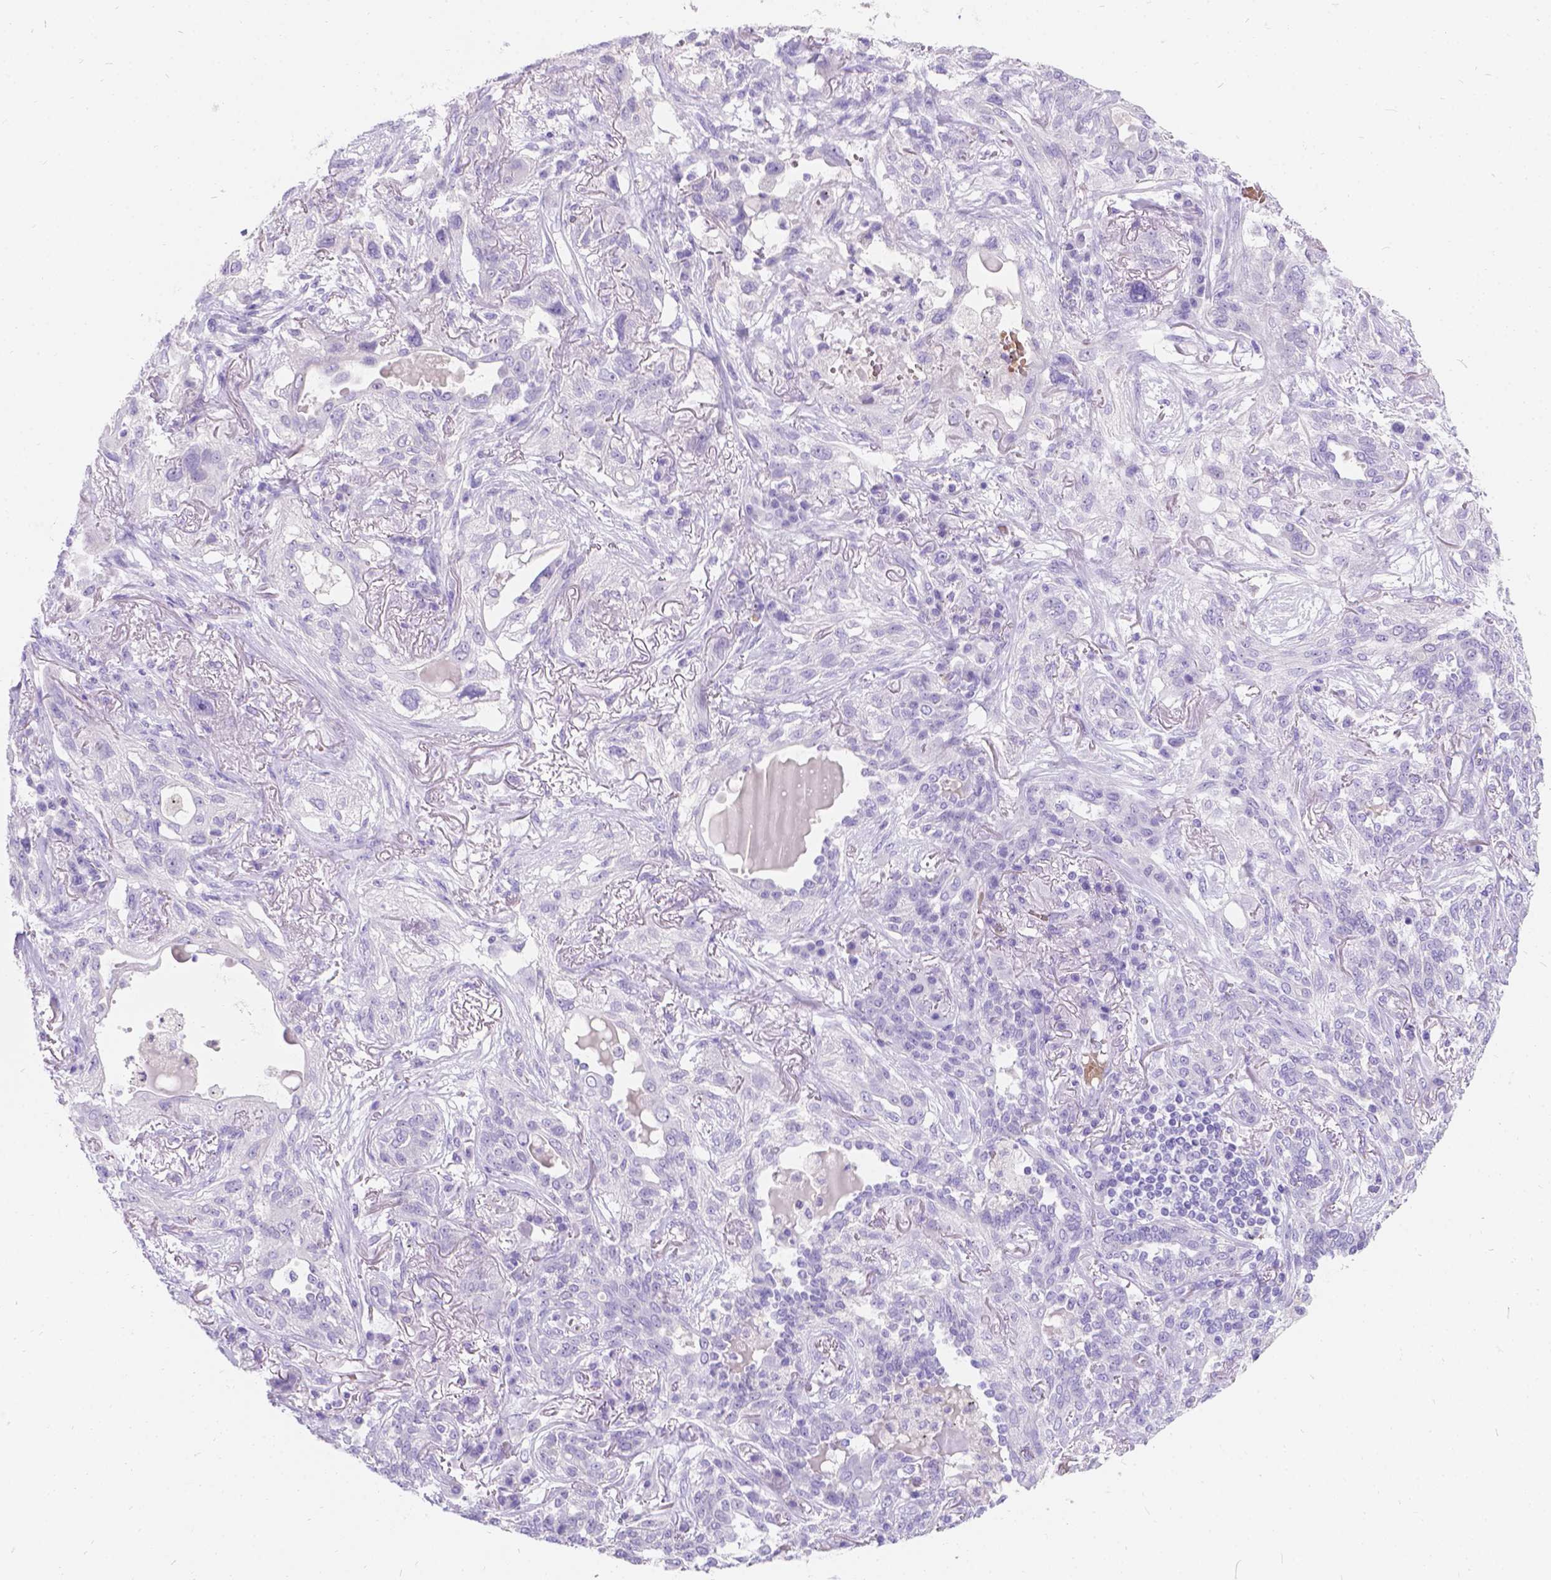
{"staining": {"intensity": "negative", "quantity": "none", "location": "none"}, "tissue": "lung cancer", "cell_type": "Tumor cells", "image_type": "cancer", "snomed": [{"axis": "morphology", "description": "Squamous cell carcinoma, NOS"}, {"axis": "topography", "description": "Lung"}], "caption": "IHC of human lung cancer shows no staining in tumor cells.", "gene": "GNRHR", "patient": {"sex": "female", "age": 70}}